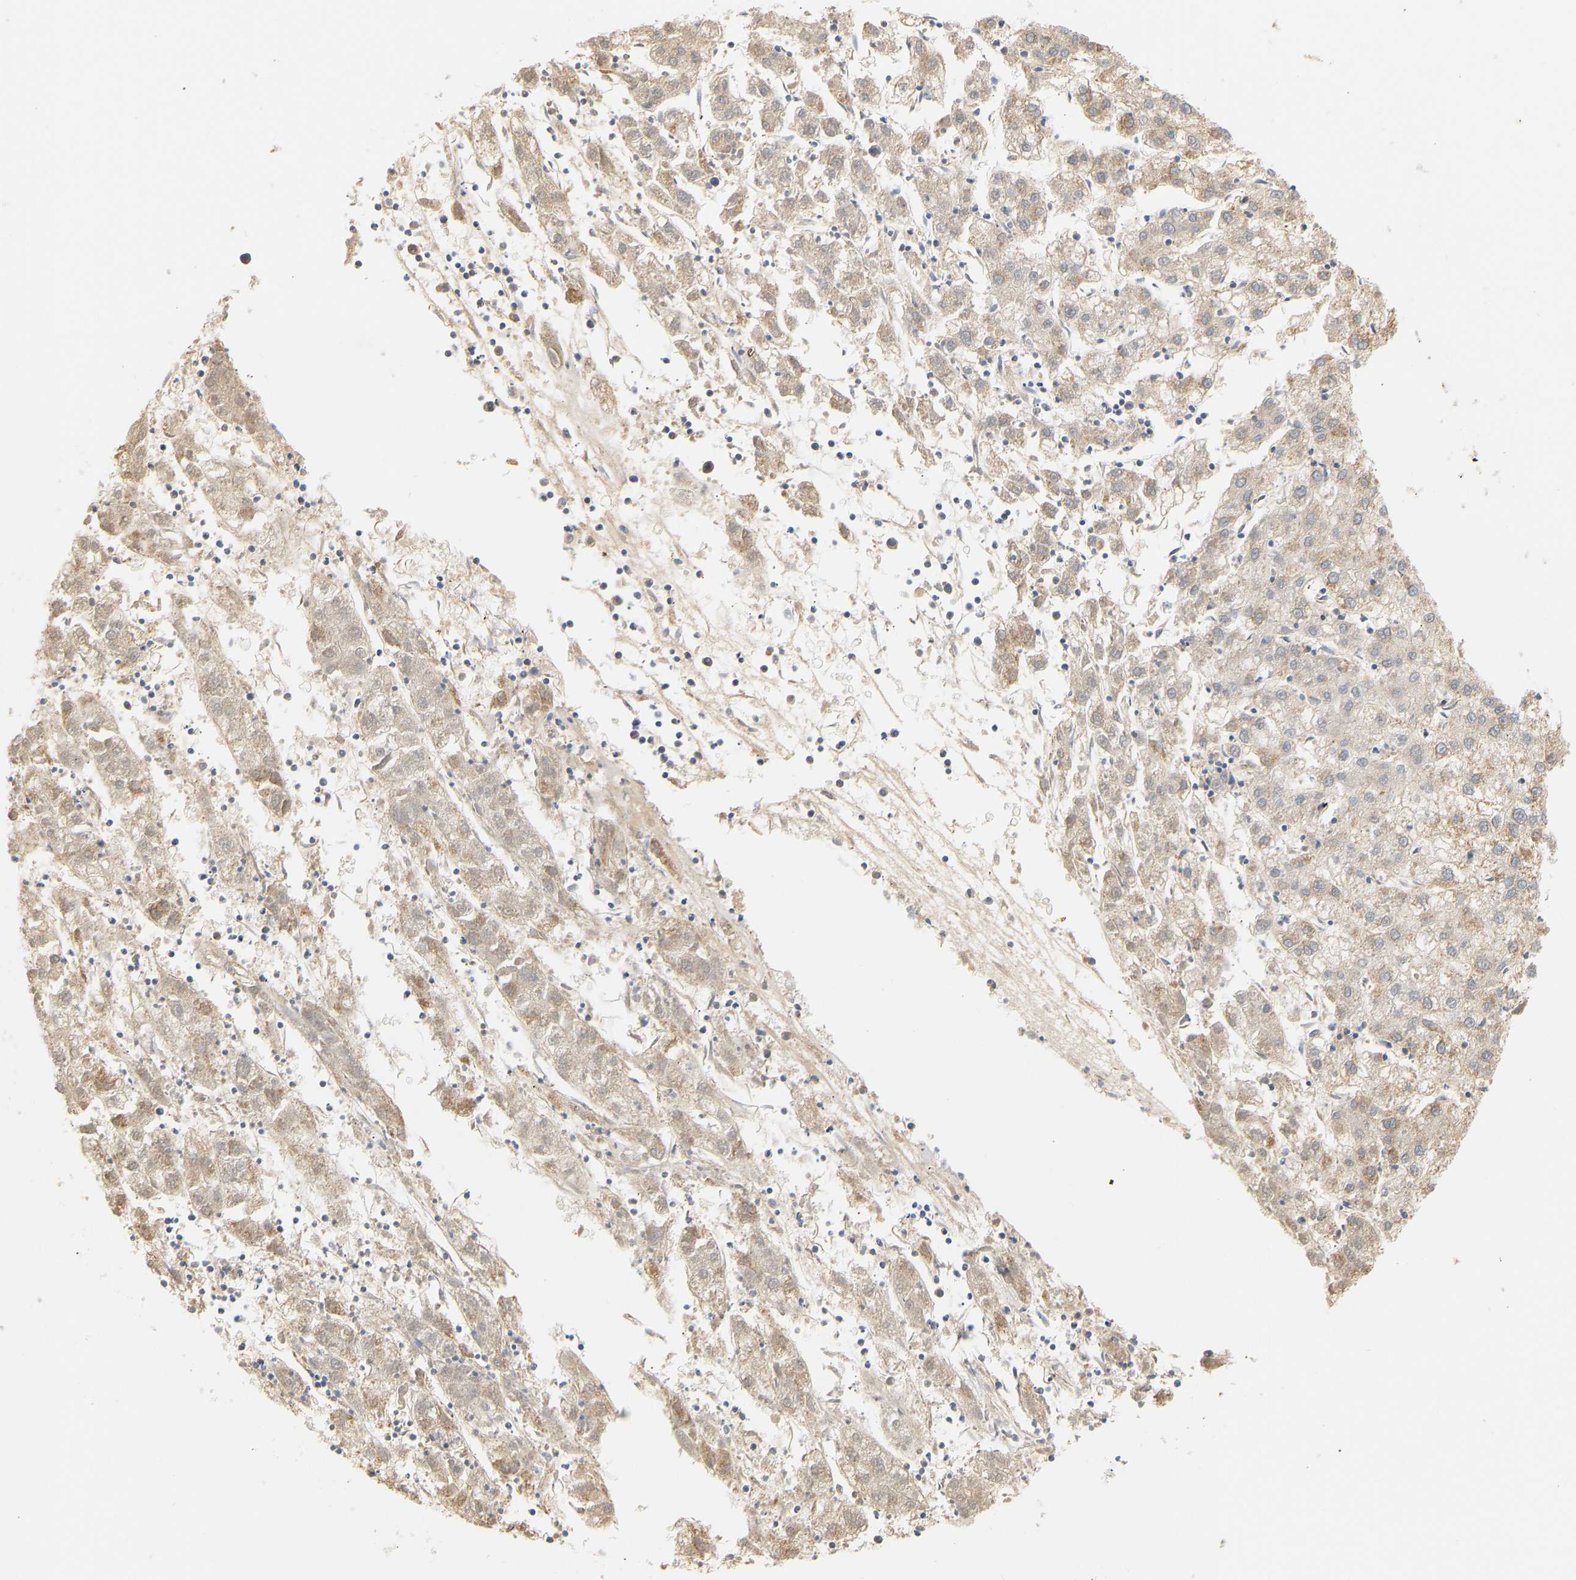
{"staining": {"intensity": "weak", "quantity": "25%-75%", "location": "cytoplasmic/membranous"}, "tissue": "liver cancer", "cell_type": "Tumor cells", "image_type": "cancer", "snomed": [{"axis": "morphology", "description": "Carcinoma, Hepatocellular, NOS"}, {"axis": "topography", "description": "Liver"}], "caption": "Hepatocellular carcinoma (liver) stained with a brown dye displays weak cytoplasmic/membranous positive positivity in about 25%-75% of tumor cells.", "gene": "GRPEL2", "patient": {"sex": "male", "age": 72}}